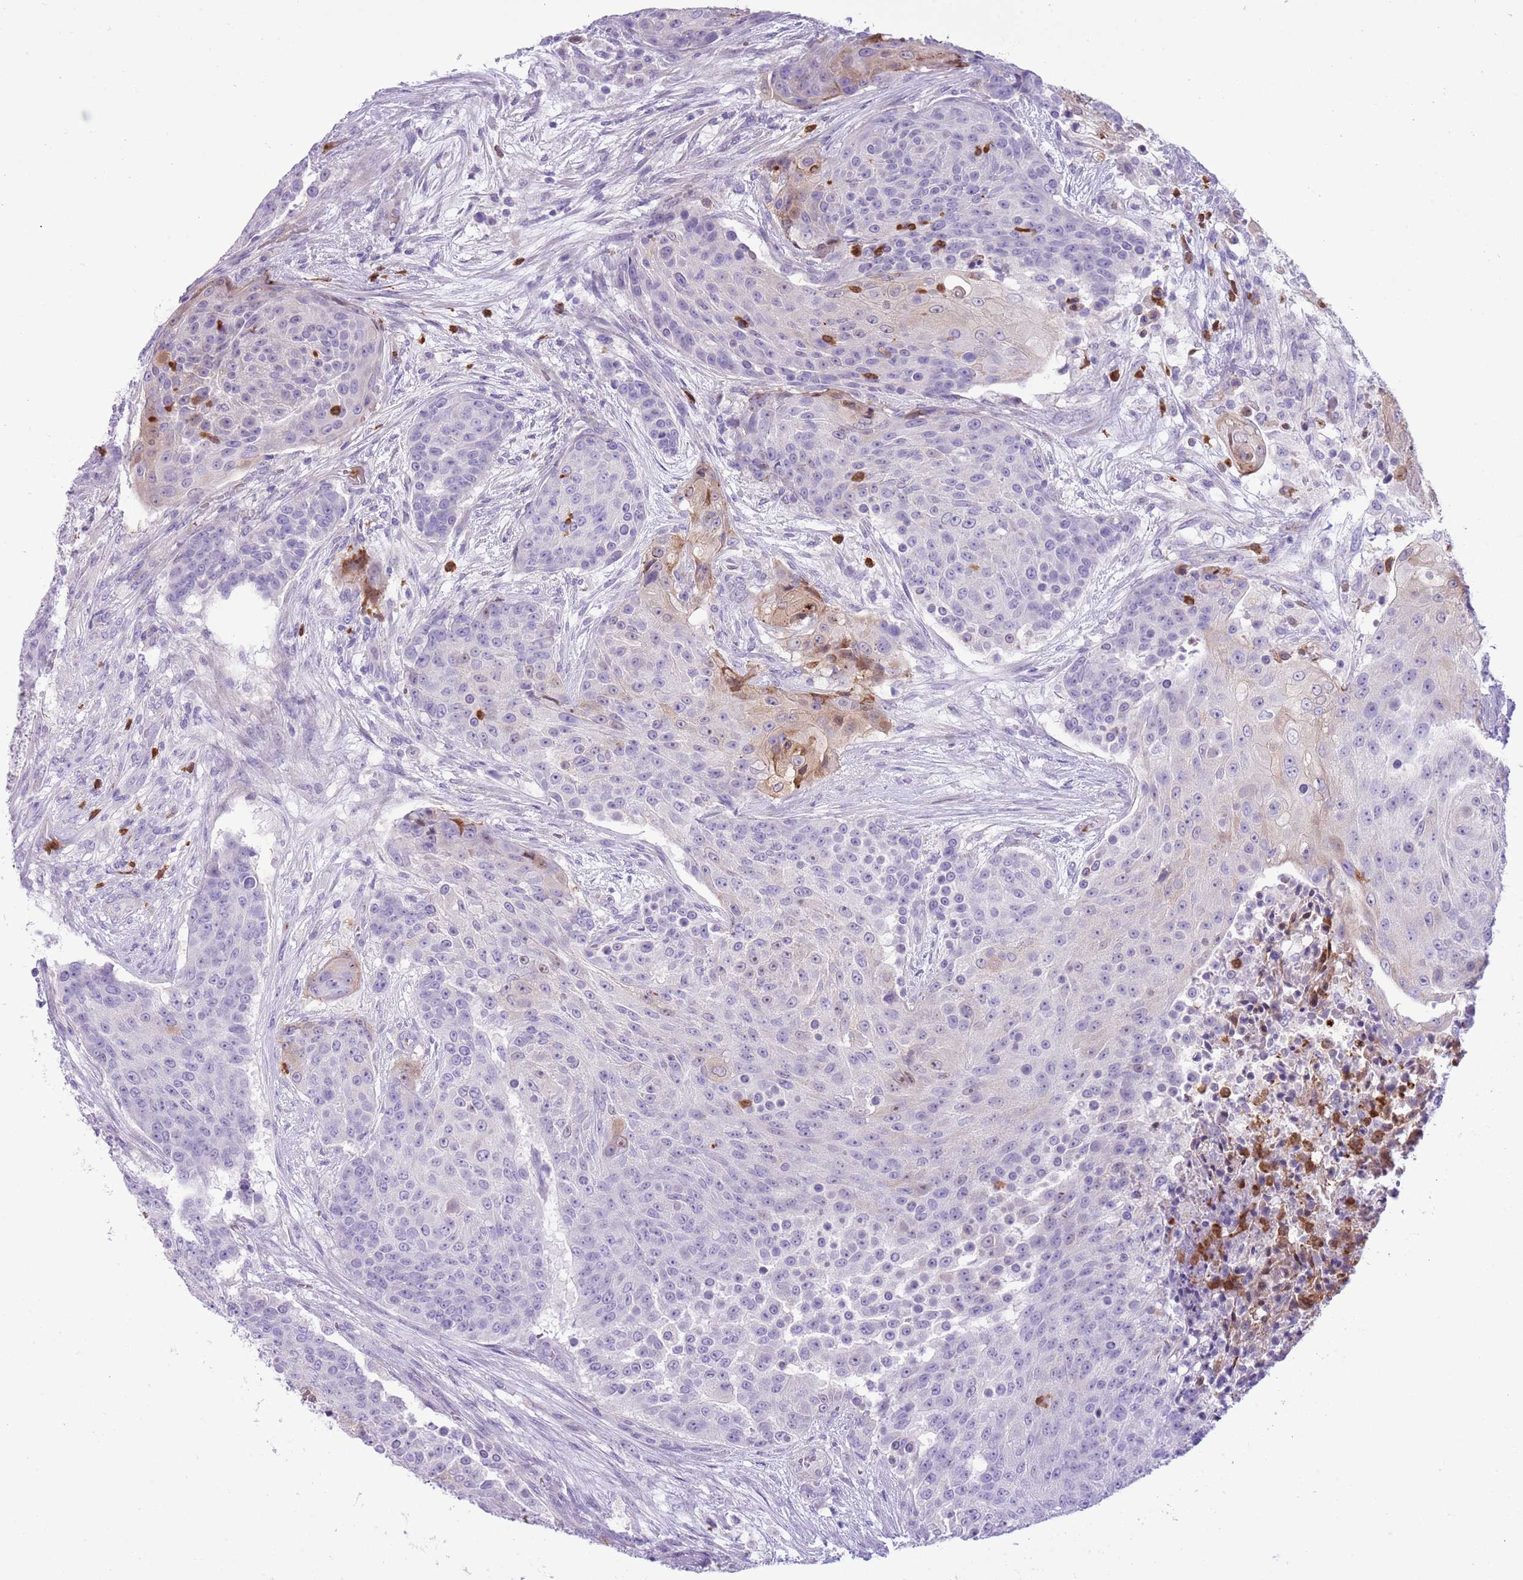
{"staining": {"intensity": "weak", "quantity": "<25%", "location": "cytoplasmic/membranous"}, "tissue": "urothelial cancer", "cell_type": "Tumor cells", "image_type": "cancer", "snomed": [{"axis": "morphology", "description": "Urothelial carcinoma, High grade"}, {"axis": "topography", "description": "Urinary bladder"}], "caption": "High magnification brightfield microscopy of urothelial cancer stained with DAB (brown) and counterstained with hematoxylin (blue): tumor cells show no significant staining.", "gene": "OR6M1", "patient": {"sex": "female", "age": 63}}